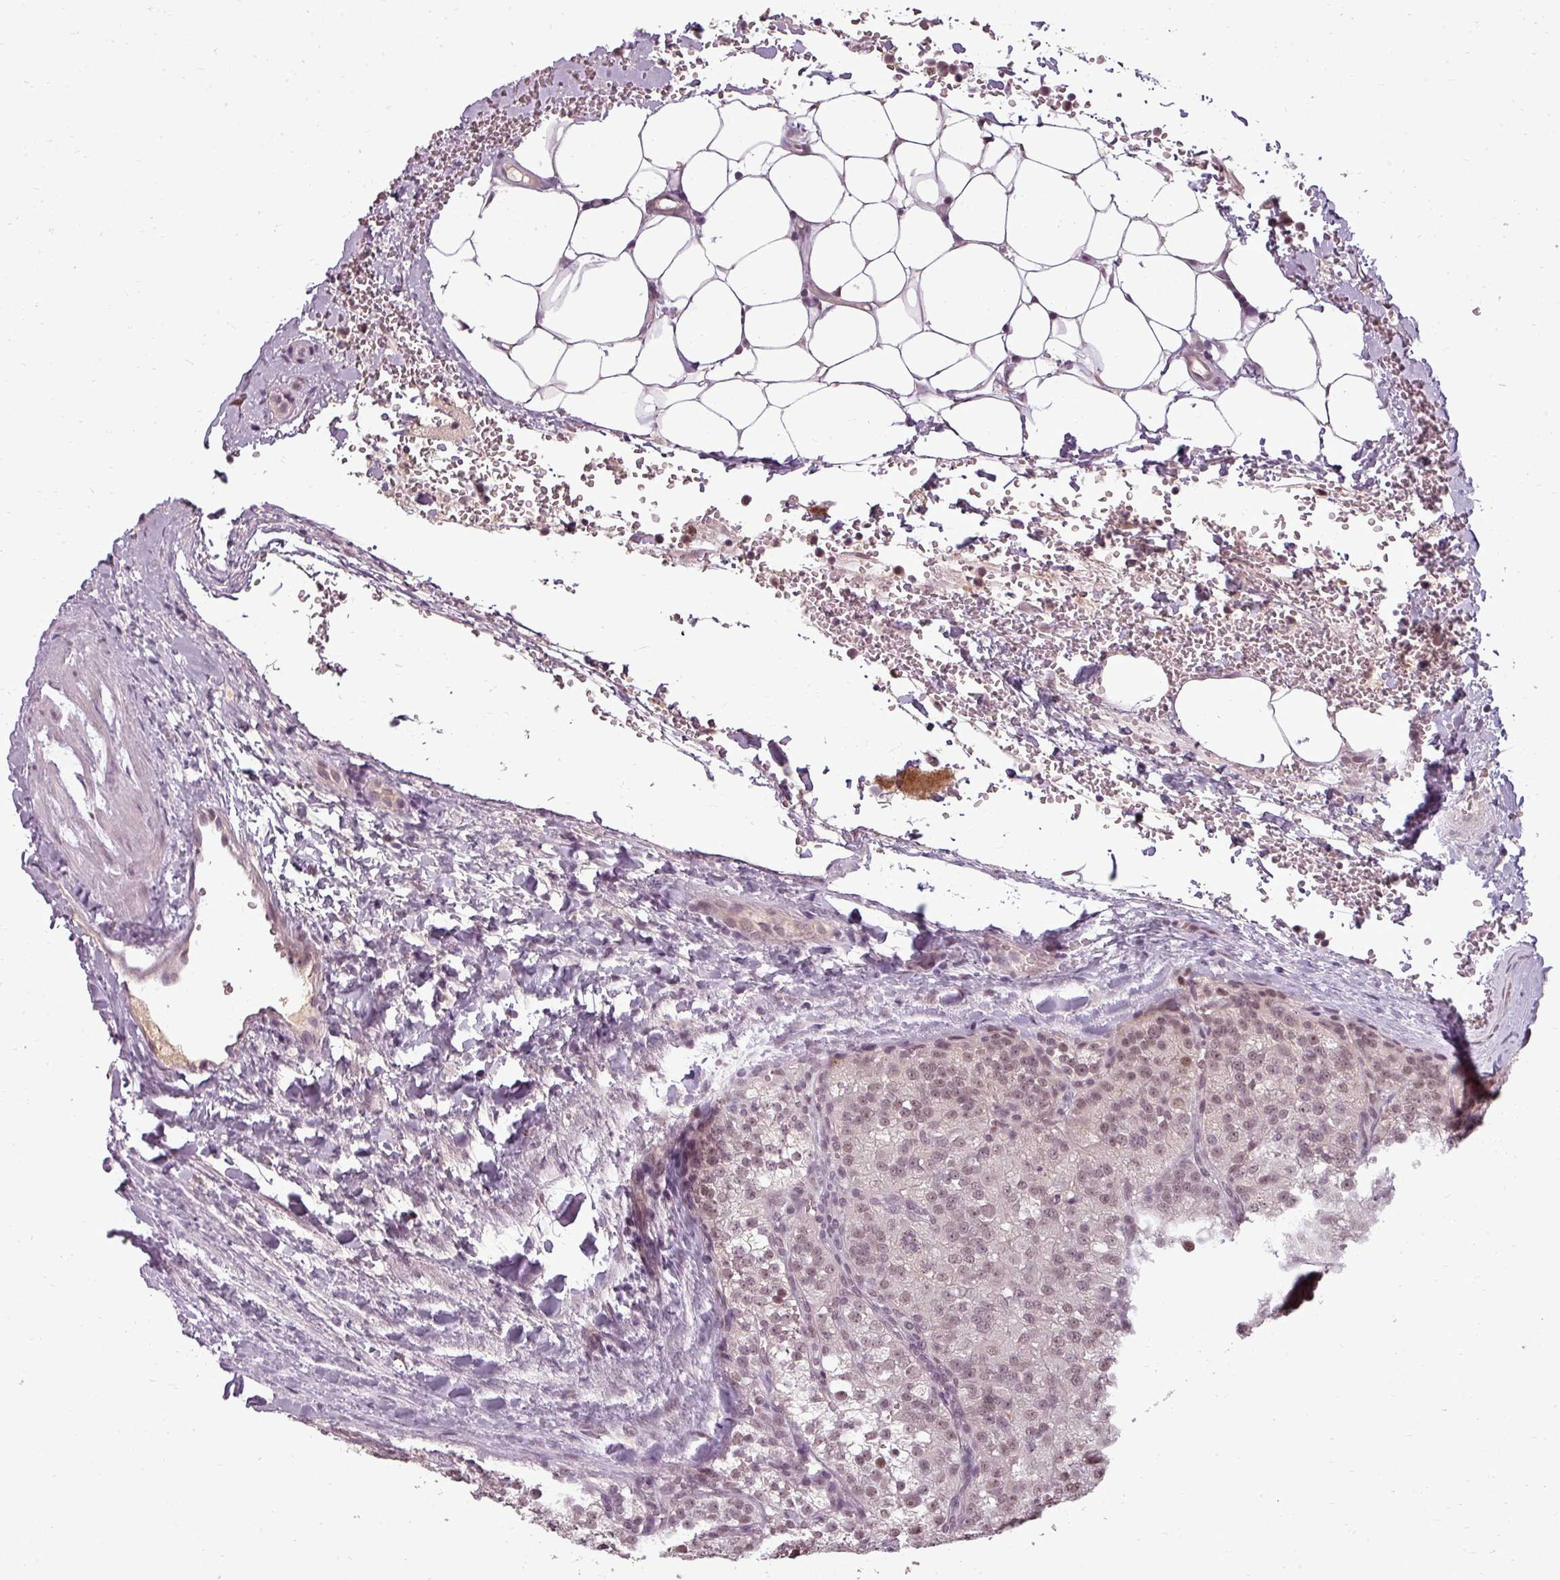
{"staining": {"intensity": "moderate", "quantity": ">75%", "location": "nuclear"}, "tissue": "renal cancer", "cell_type": "Tumor cells", "image_type": "cancer", "snomed": [{"axis": "morphology", "description": "Adenocarcinoma, NOS"}, {"axis": "topography", "description": "Kidney"}], "caption": "Renal adenocarcinoma was stained to show a protein in brown. There is medium levels of moderate nuclear staining in approximately >75% of tumor cells.", "gene": "BCAS3", "patient": {"sex": "female", "age": 63}}